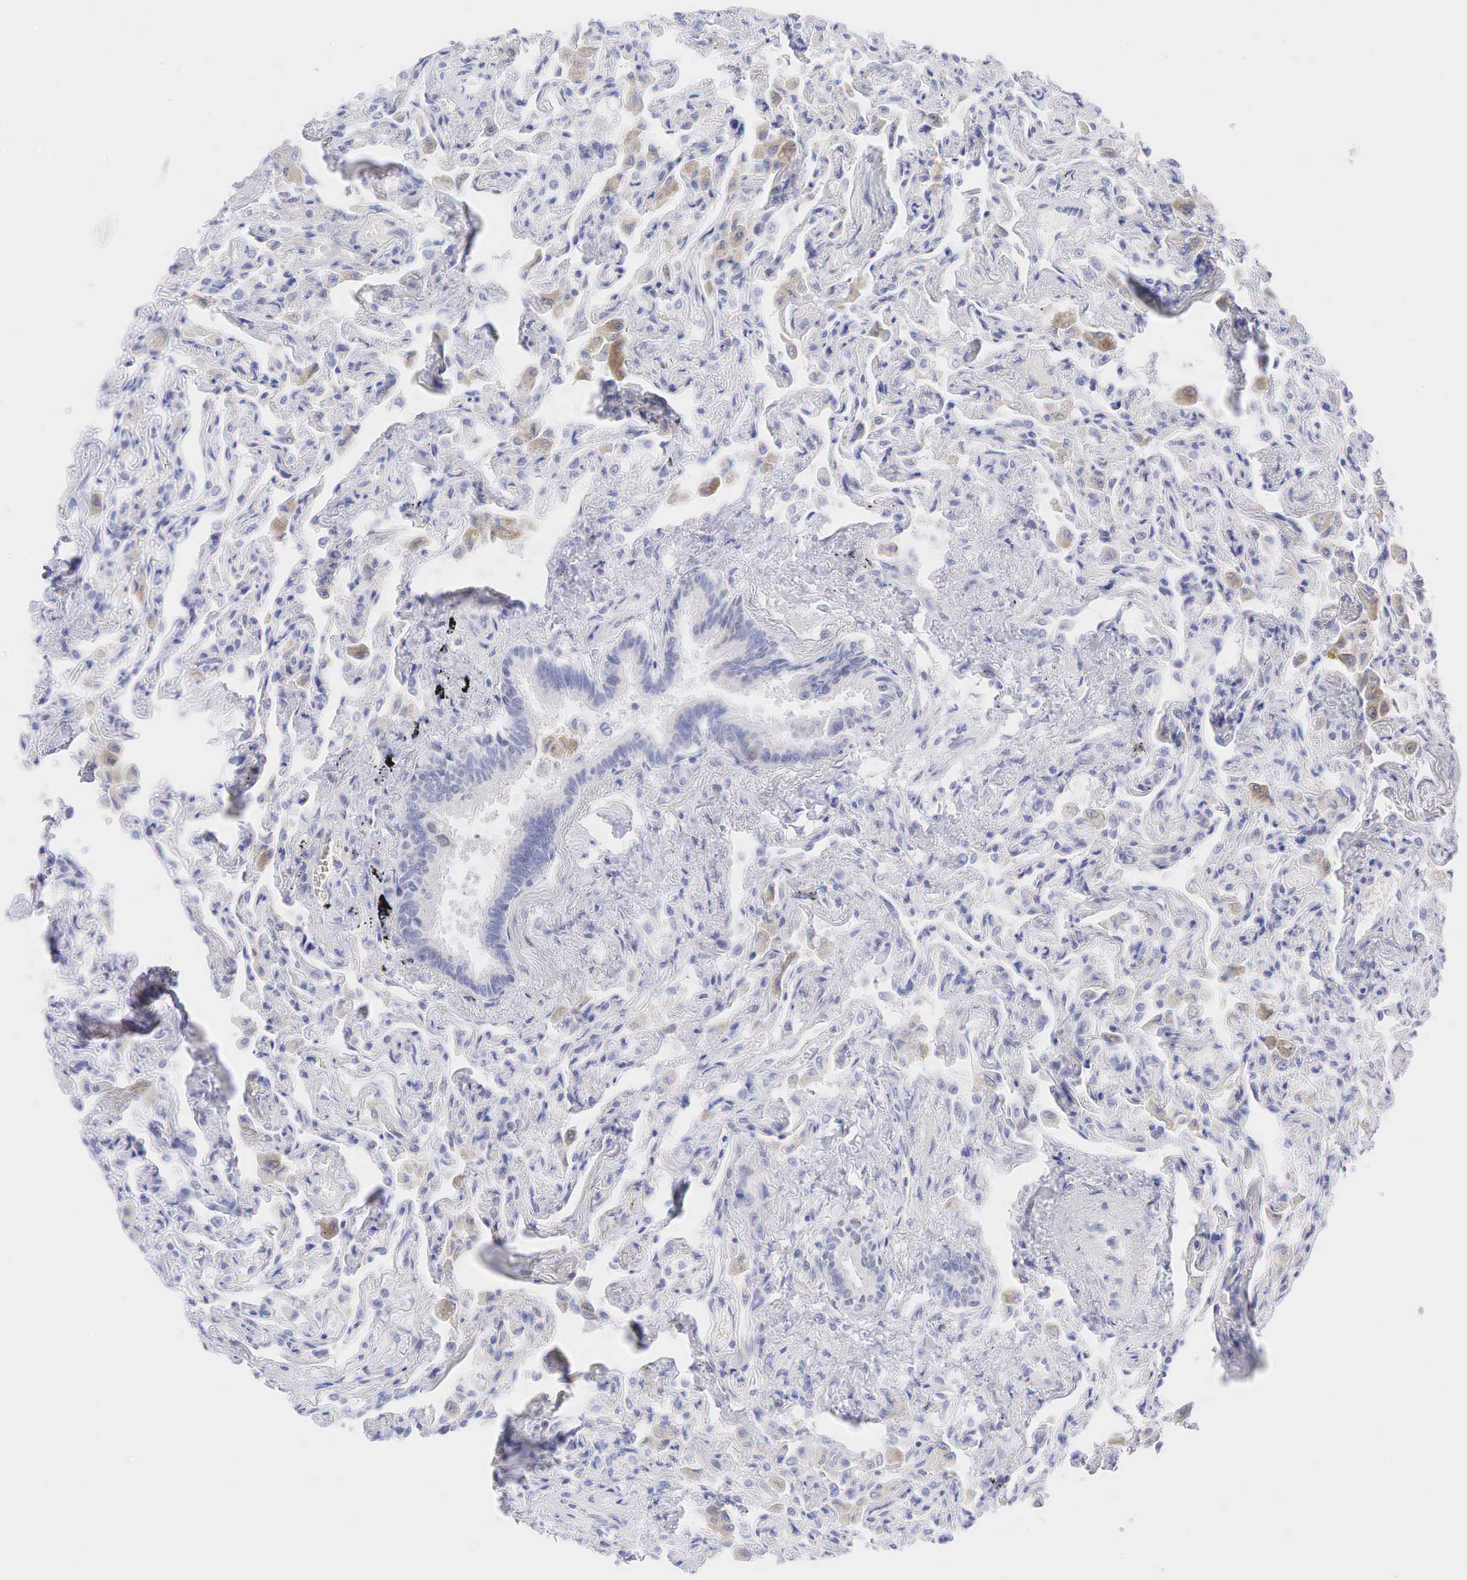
{"staining": {"intensity": "negative", "quantity": "none", "location": "none"}, "tissue": "lung", "cell_type": "Alveolar cells", "image_type": "normal", "snomed": [{"axis": "morphology", "description": "Normal tissue, NOS"}, {"axis": "topography", "description": "Lung"}], "caption": "DAB (3,3'-diaminobenzidine) immunohistochemical staining of benign human lung exhibits no significant expression in alveolar cells. (Brightfield microscopy of DAB (3,3'-diaminobenzidine) IHC at high magnification).", "gene": "AR", "patient": {"sex": "male", "age": 73}}